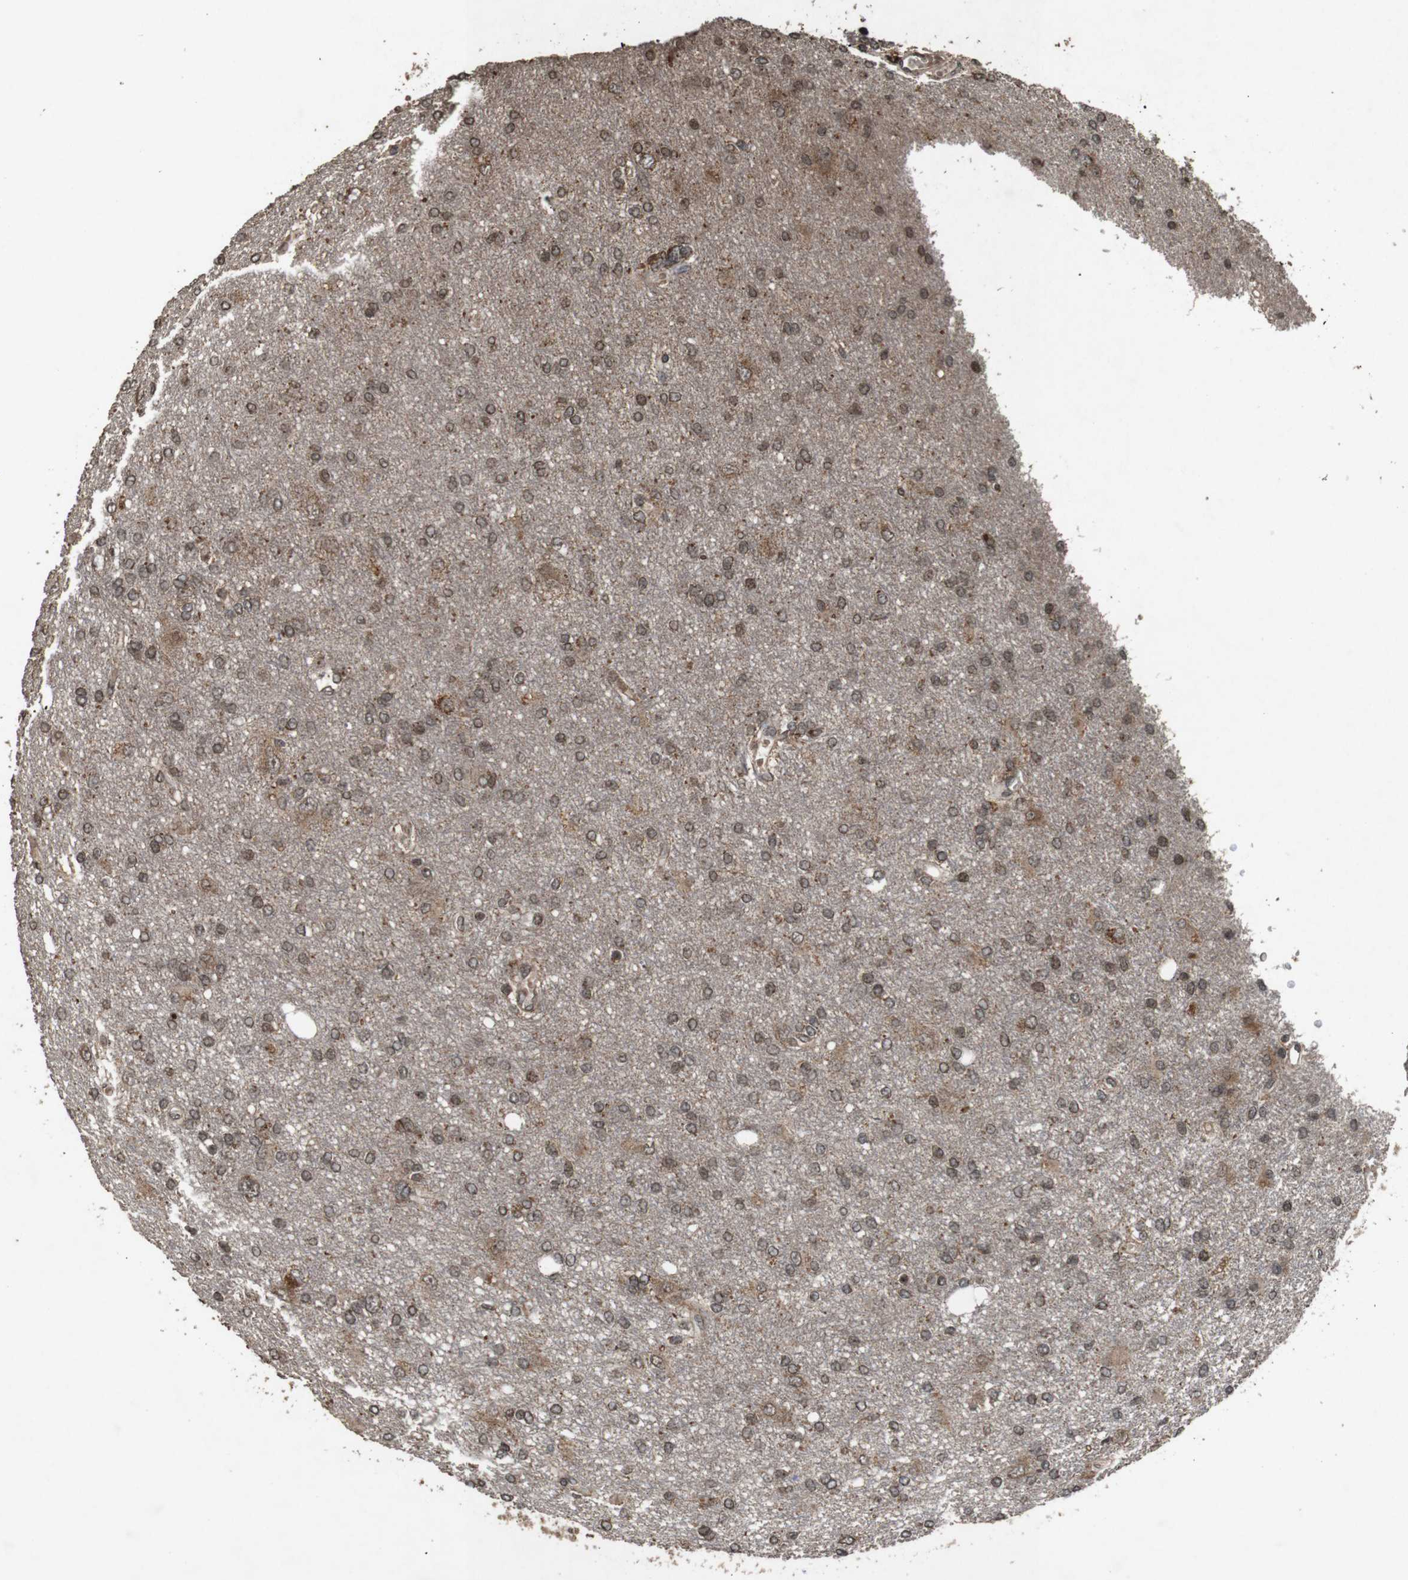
{"staining": {"intensity": "moderate", "quantity": ">75%", "location": "cytoplasmic/membranous,nuclear"}, "tissue": "glioma", "cell_type": "Tumor cells", "image_type": "cancer", "snomed": [{"axis": "morphology", "description": "Glioma, malignant, High grade"}, {"axis": "topography", "description": "Brain"}], "caption": "Protein staining demonstrates moderate cytoplasmic/membranous and nuclear expression in about >75% of tumor cells in malignant glioma (high-grade). The protein of interest is shown in brown color, while the nuclei are stained blue.", "gene": "SORL1", "patient": {"sex": "female", "age": 59}}